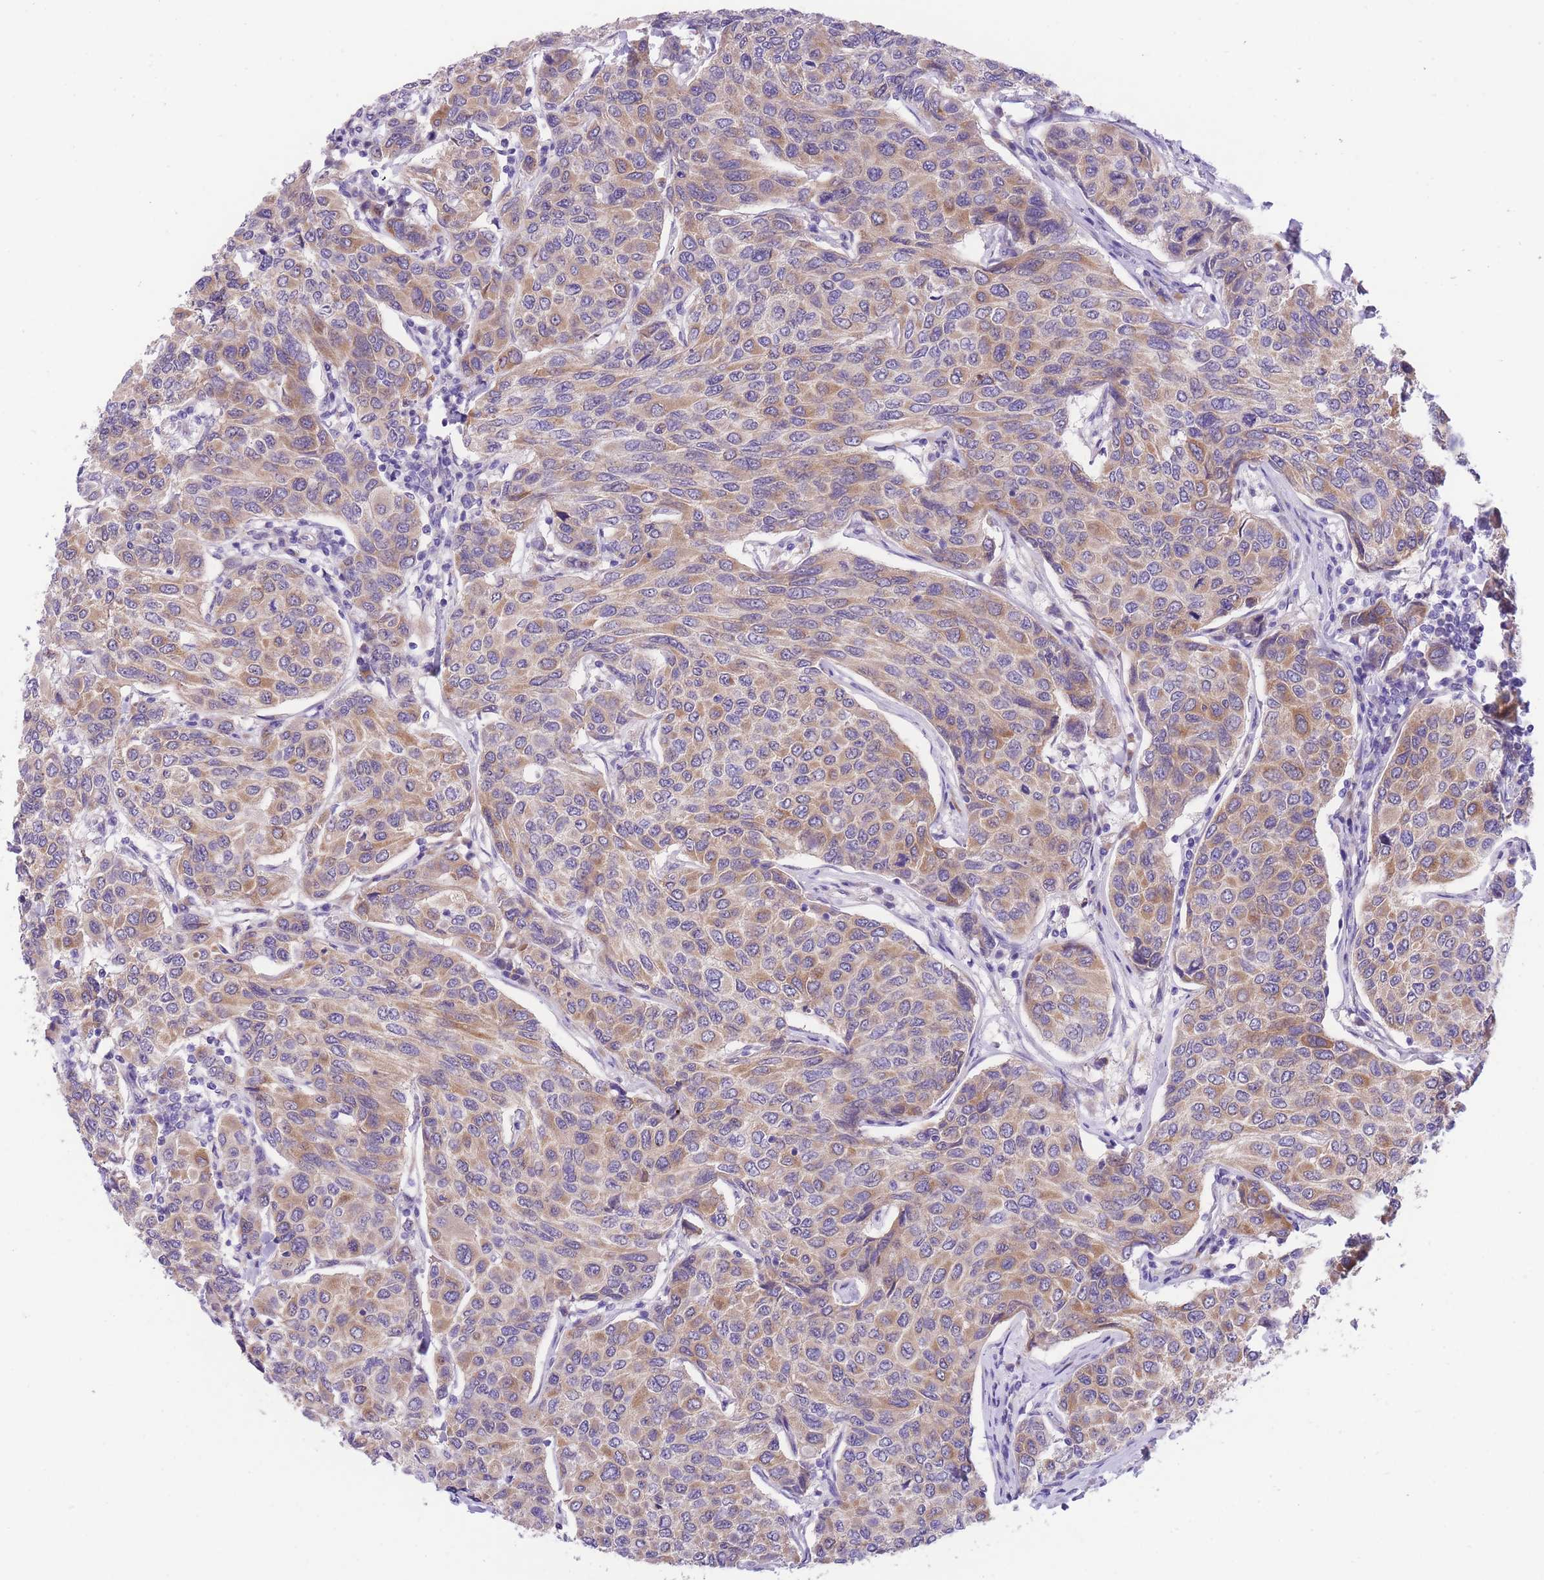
{"staining": {"intensity": "moderate", "quantity": "25%-75%", "location": "cytoplasmic/membranous"}, "tissue": "breast cancer", "cell_type": "Tumor cells", "image_type": "cancer", "snomed": [{"axis": "morphology", "description": "Duct carcinoma"}, {"axis": "topography", "description": "Breast"}], "caption": "Brown immunohistochemical staining in human breast cancer (intraductal carcinoma) shows moderate cytoplasmic/membranous expression in about 25%-75% of tumor cells.", "gene": "WWOX", "patient": {"sex": "female", "age": 55}}